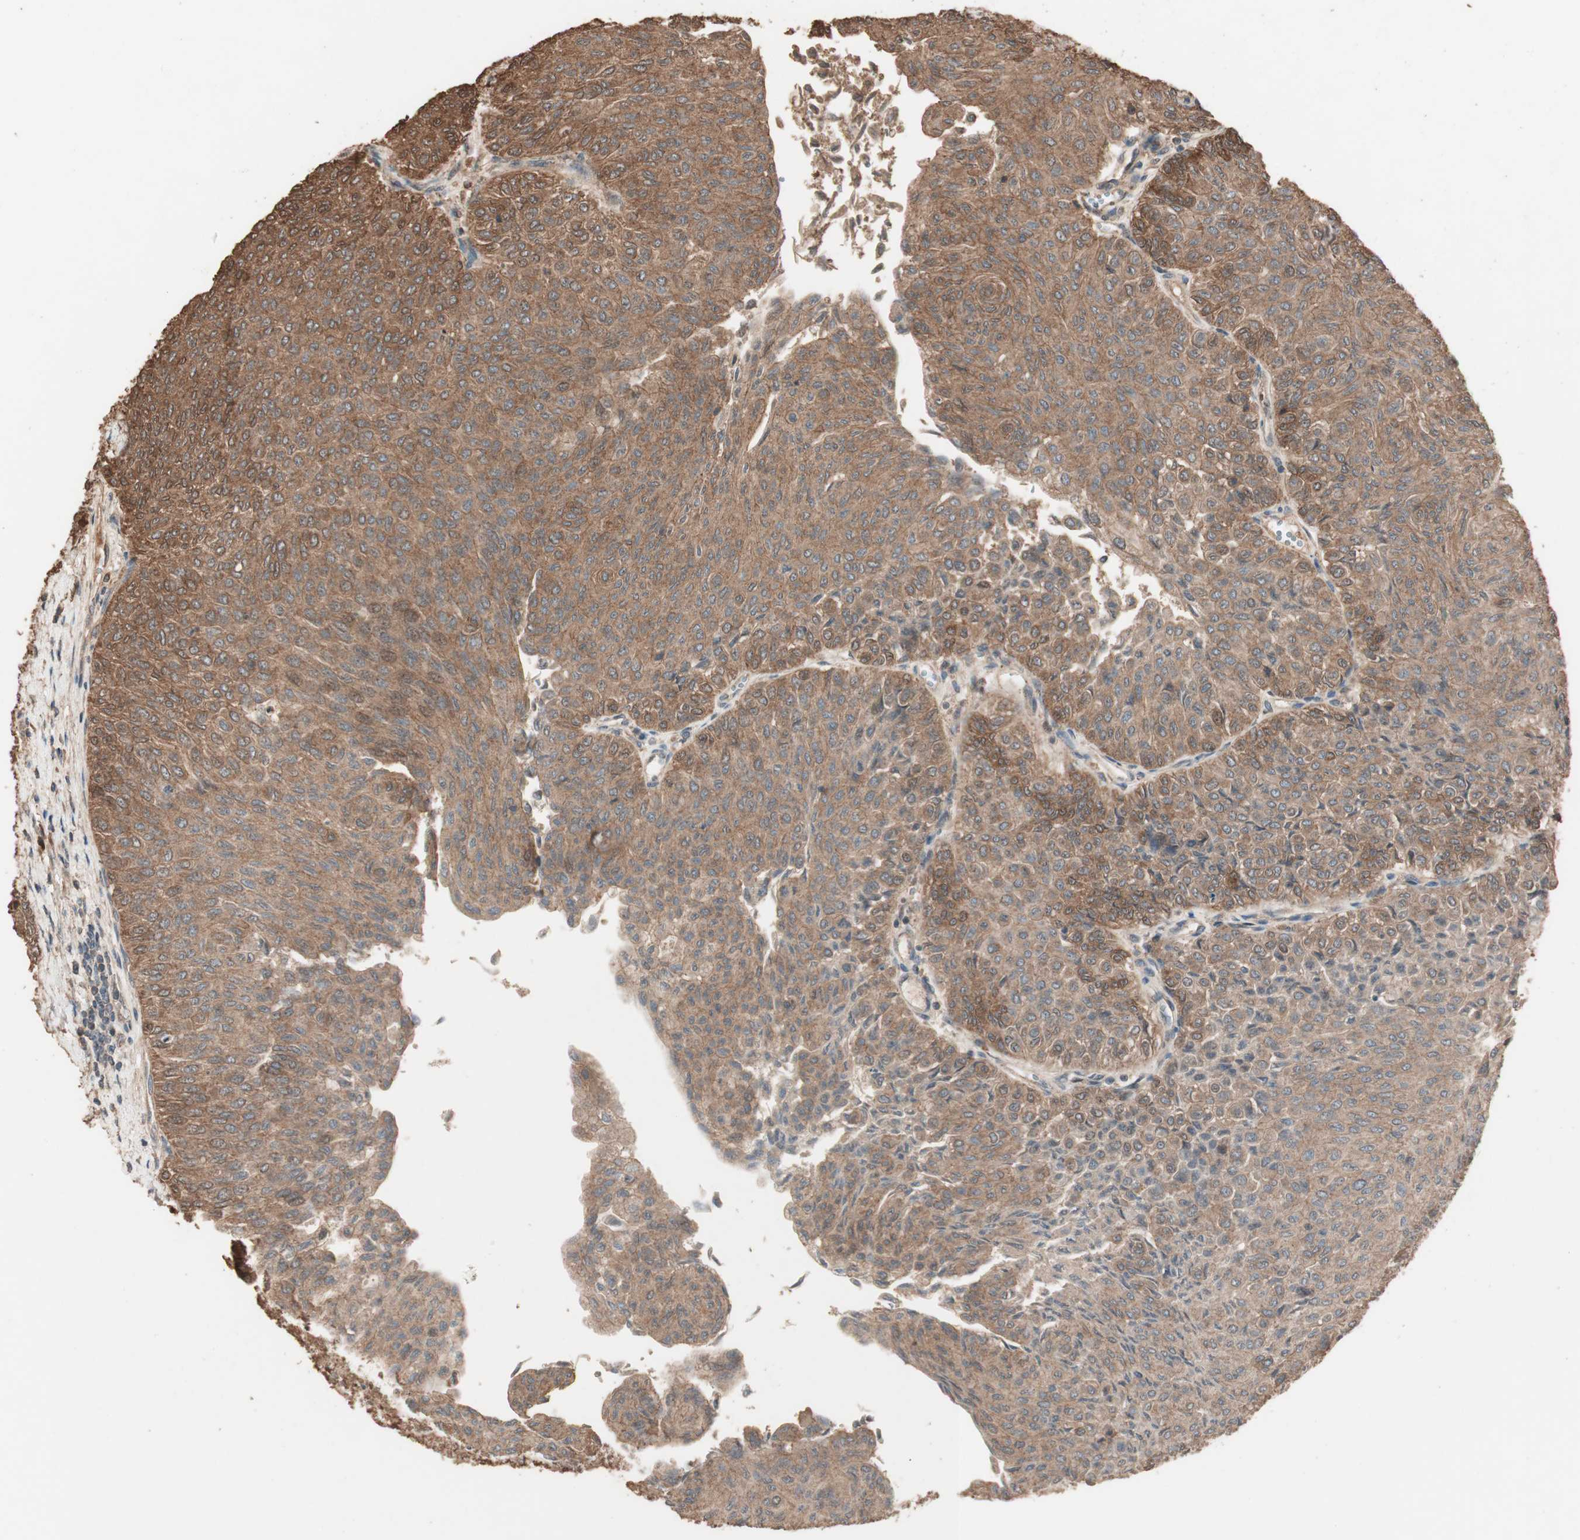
{"staining": {"intensity": "moderate", "quantity": ">75%", "location": "cytoplasmic/membranous"}, "tissue": "urothelial cancer", "cell_type": "Tumor cells", "image_type": "cancer", "snomed": [{"axis": "morphology", "description": "Urothelial carcinoma, Low grade"}, {"axis": "topography", "description": "Urinary bladder"}], "caption": "Low-grade urothelial carcinoma stained with DAB IHC demonstrates medium levels of moderate cytoplasmic/membranous expression in approximately >75% of tumor cells.", "gene": "USP20", "patient": {"sex": "male", "age": 78}}